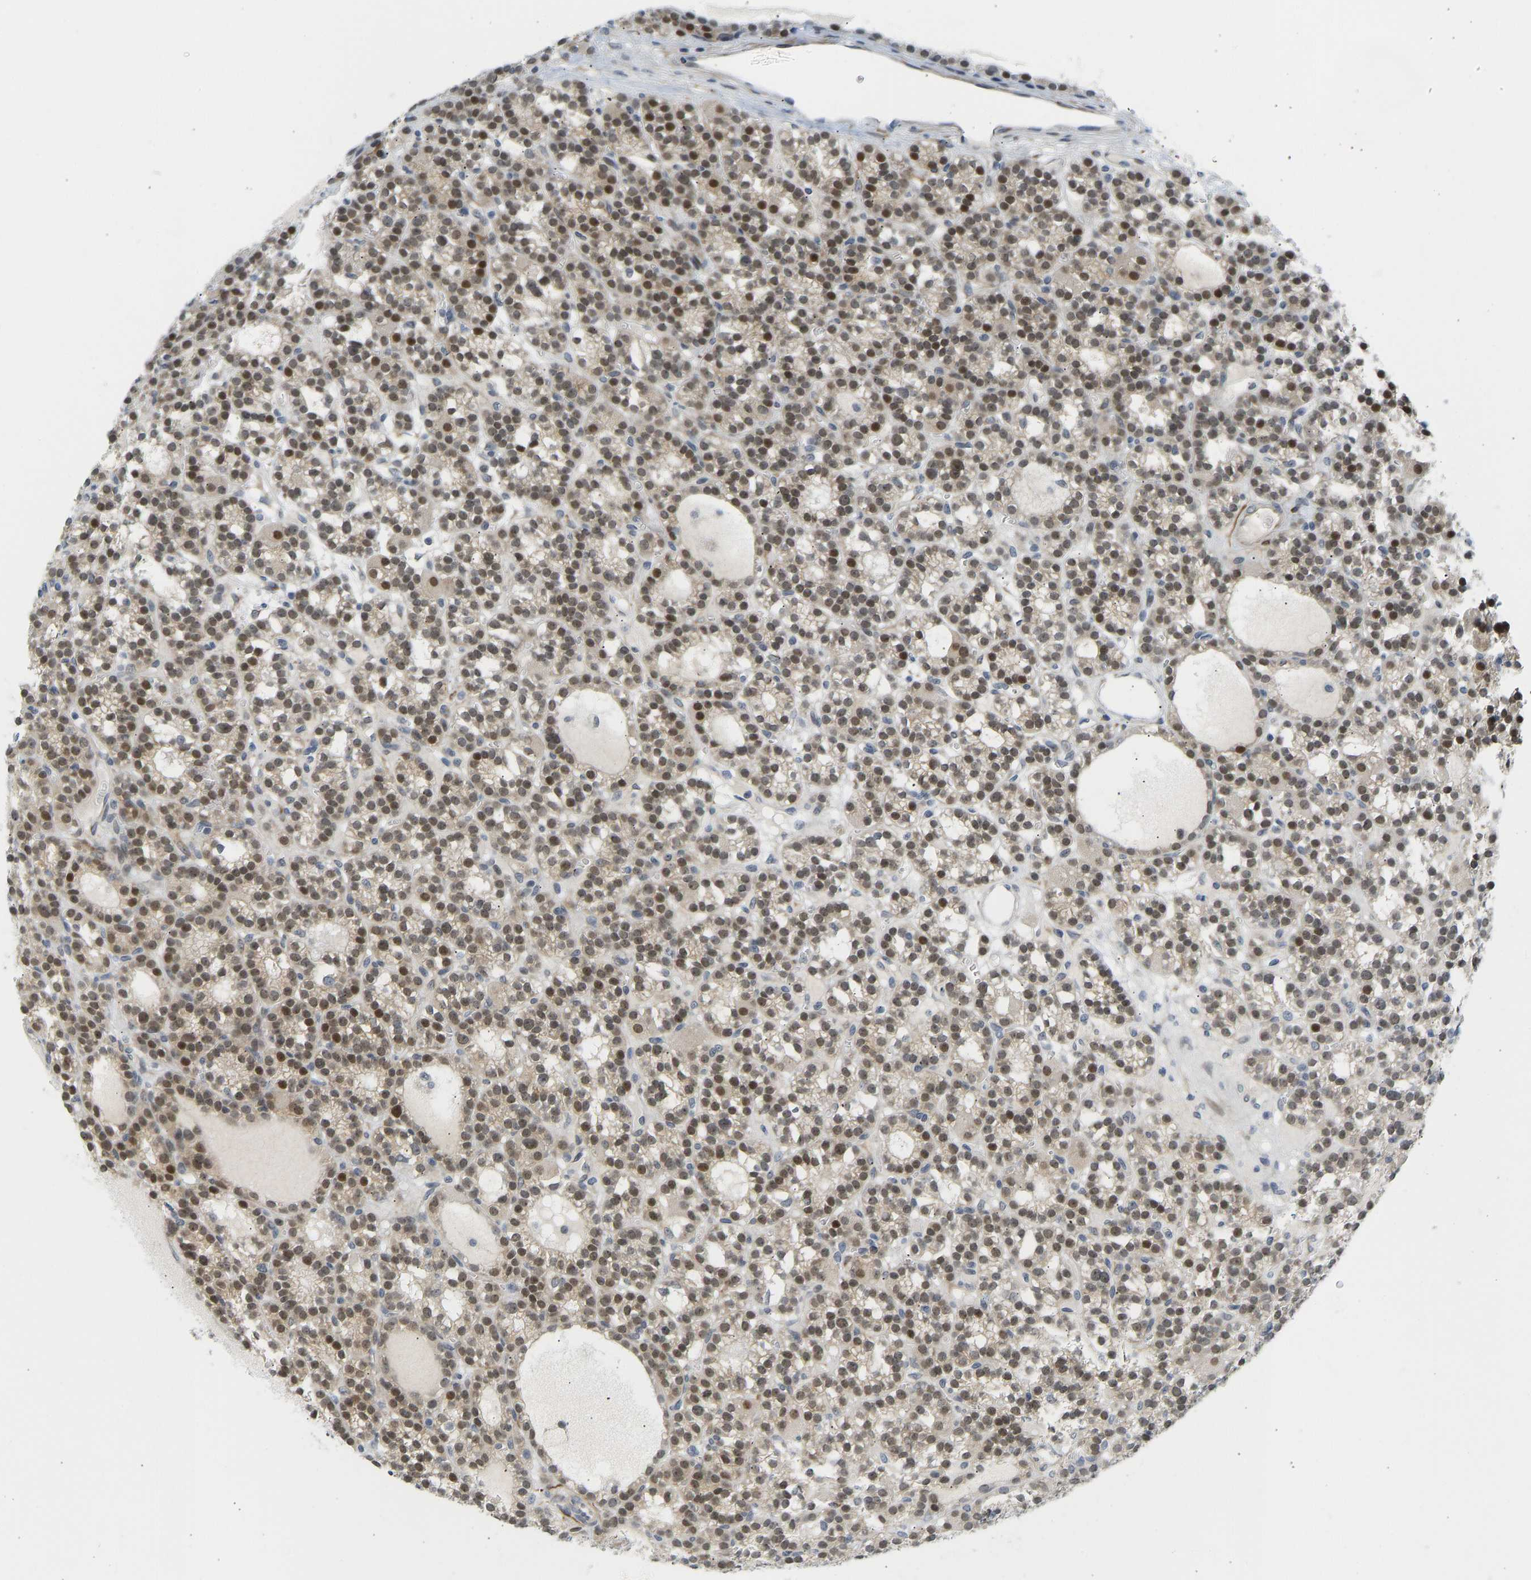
{"staining": {"intensity": "moderate", "quantity": ">75%", "location": "nuclear"}, "tissue": "parathyroid gland", "cell_type": "Glandular cells", "image_type": "normal", "snomed": [{"axis": "morphology", "description": "Normal tissue, NOS"}, {"axis": "morphology", "description": "Adenoma, NOS"}, {"axis": "topography", "description": "Parathyroid gland"}], "caption": "Immunohistochemistry (IHC) histopathology image of unremarkable parathyroid gland: human parathyroid gland stained using immunohistochemistry (IHC) exhibits medium levels of moderate protein expression localized specifically in the nuclear of glandular cells, appearing as a nuclear brown color.", "gene": "BAG1", "patient": {"sex": "female", "age": 58}}